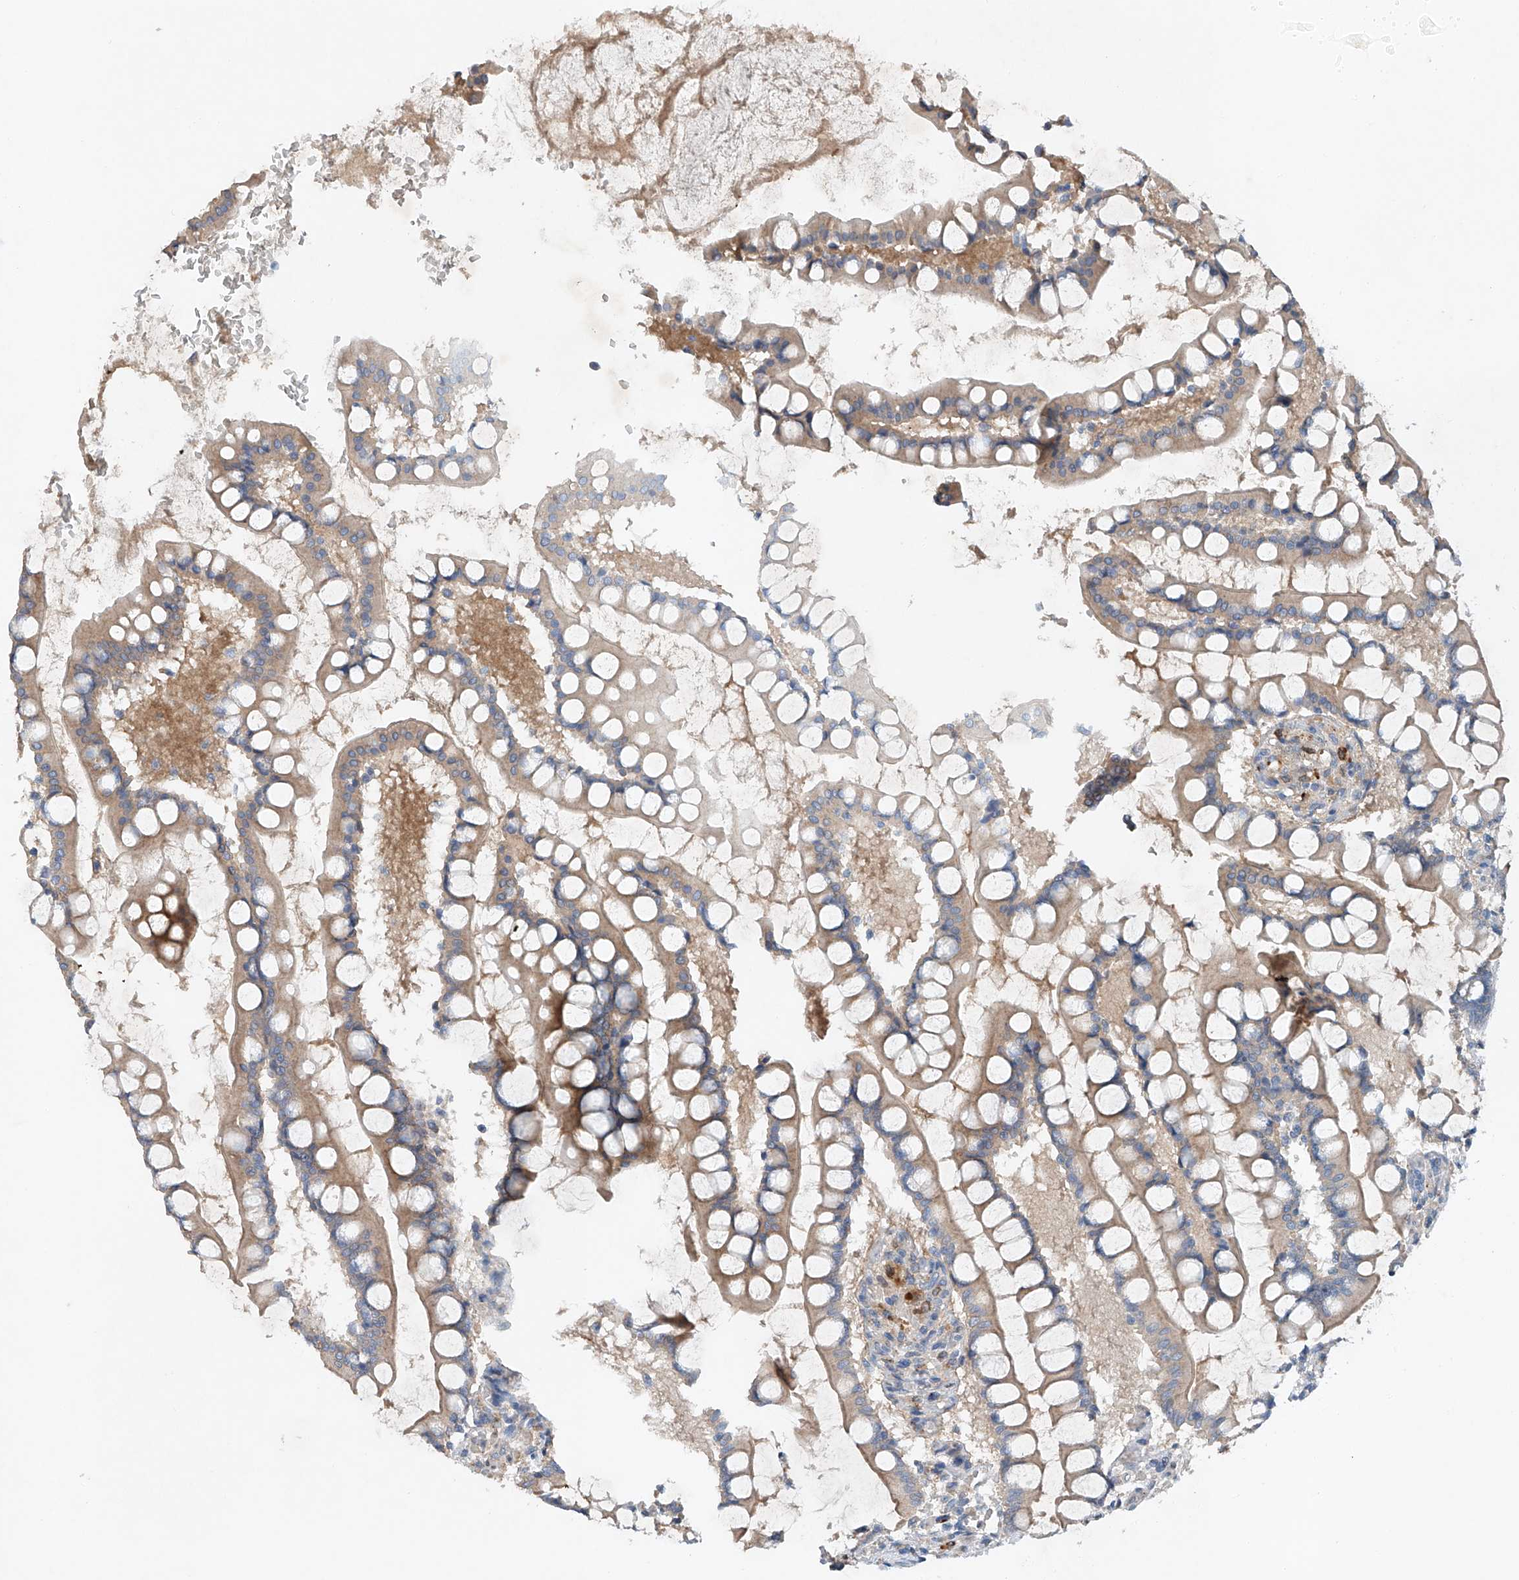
{"staining": {"intensity": "moderate", "quantity": ">75%", "location": "cytoplasmic/membranous"}, "tissue": "small intestine", "cell_type": "Glandular cells", "image_type": "normal", "snomed": [{"axis": "morphology", "description": "Normal tissue, NOS"}, {"axis": "topography", "description": "Small intestine"}], "caption": "Immunohistochemical staining of benign human small intestine reveals moderate cytoplasmic/membranous protein staining in approximately >75% of glandular cells. (DAB (3,3'-diaminobenzidine) IHC with brightfield microscopy, high magnification).", "gene": "CEP85L", "patient": {"sex": "male", "age": 52}}